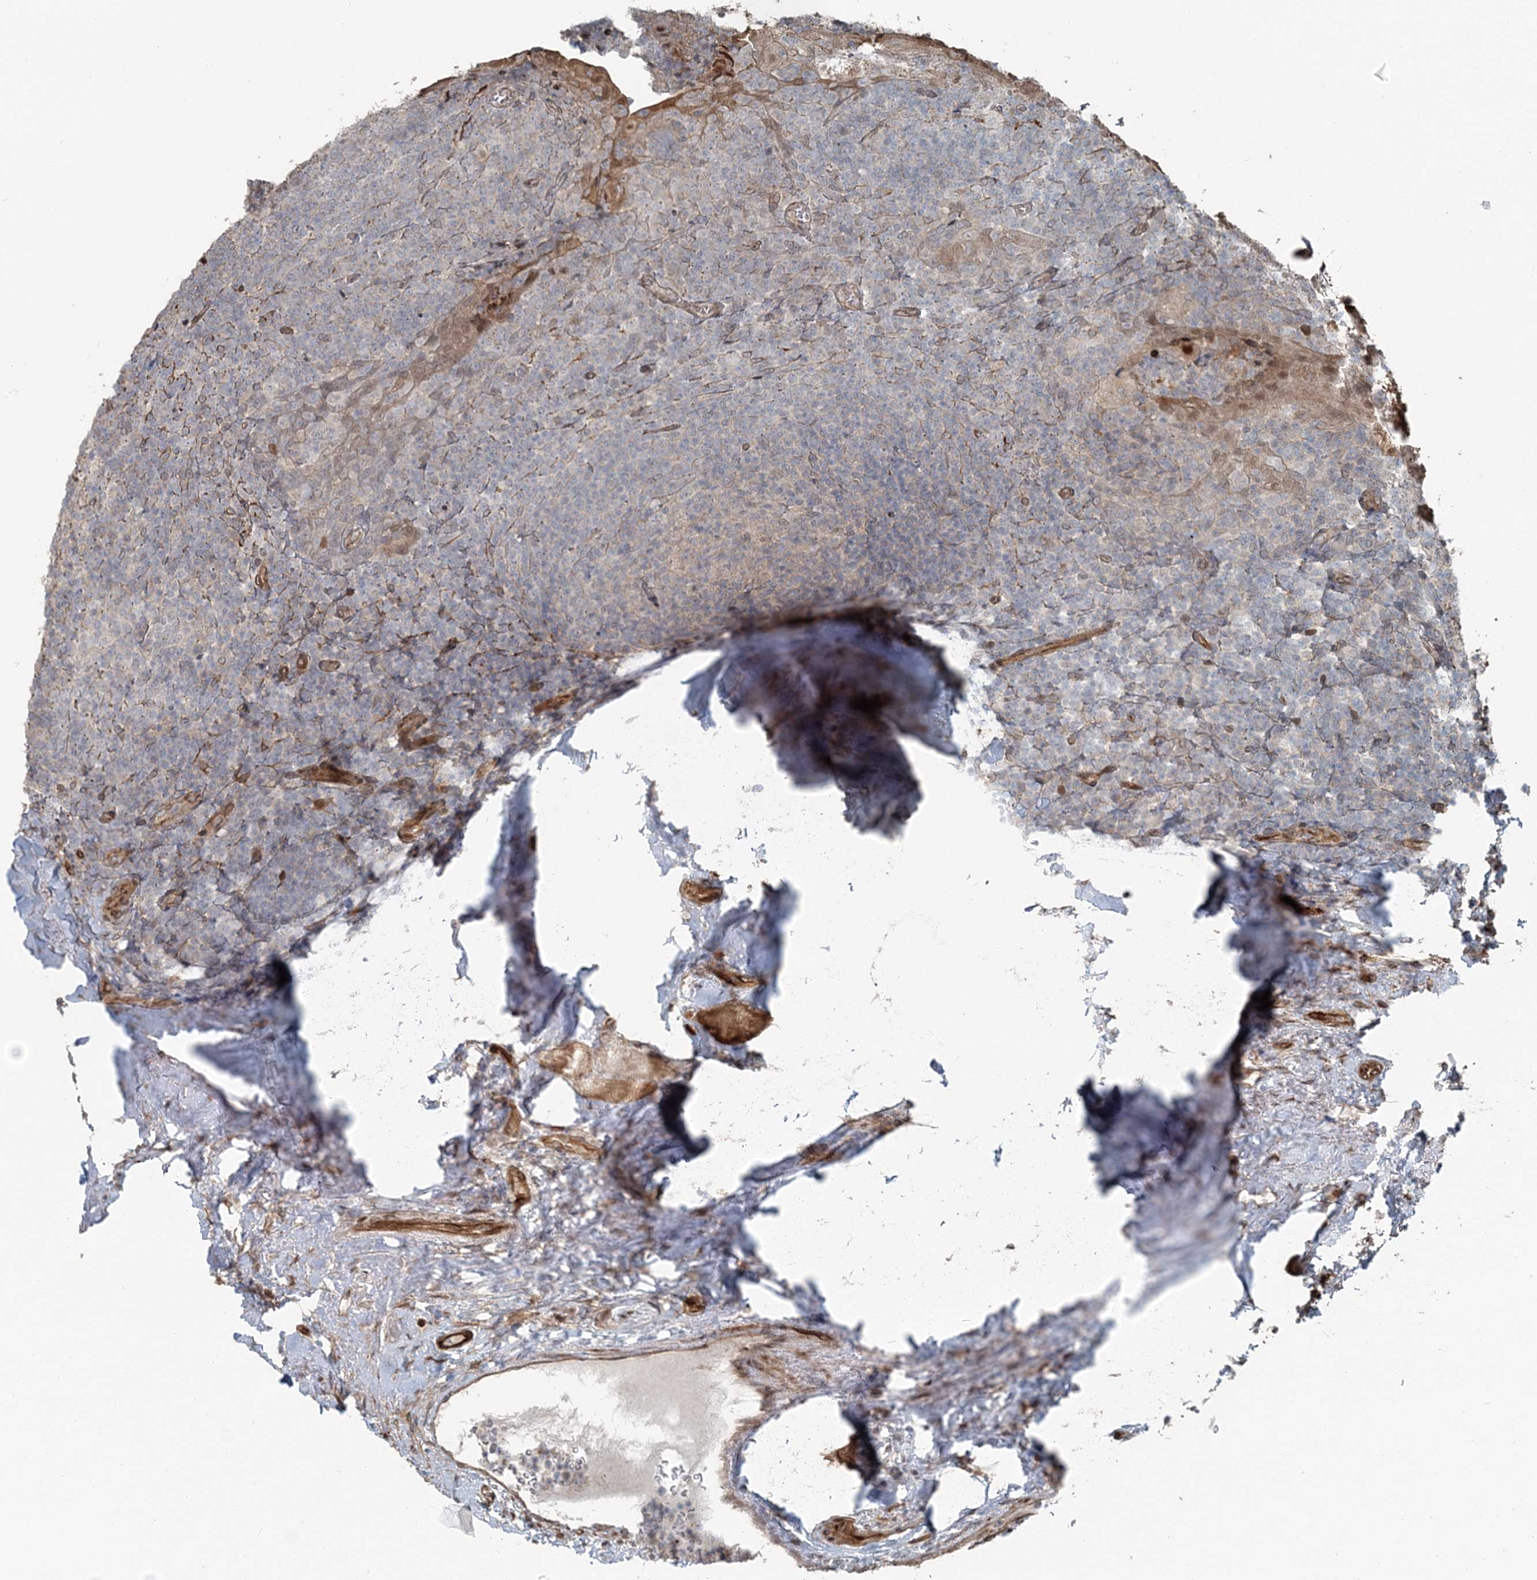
{"staining": {"intensity": "negative", "quantity": "none", "location": "none"}, "tissue": "tonsil", "cell_type": "Germinal center cells", "image_type": "normal", "snomed": [{"axis": "morphology", "description": "Normal tissue, NOS"}, {"axis": "topography", "description": "Tonsil"}], "caption": "High magnification brightfield microscopy of benign tonsil stained with DAB (brown) and counterstained with hematoxylin (blue): germinal center cells show no significant positivity.", "gene": "FBXL17", "patient": {"sex": "male", "age": 37}}